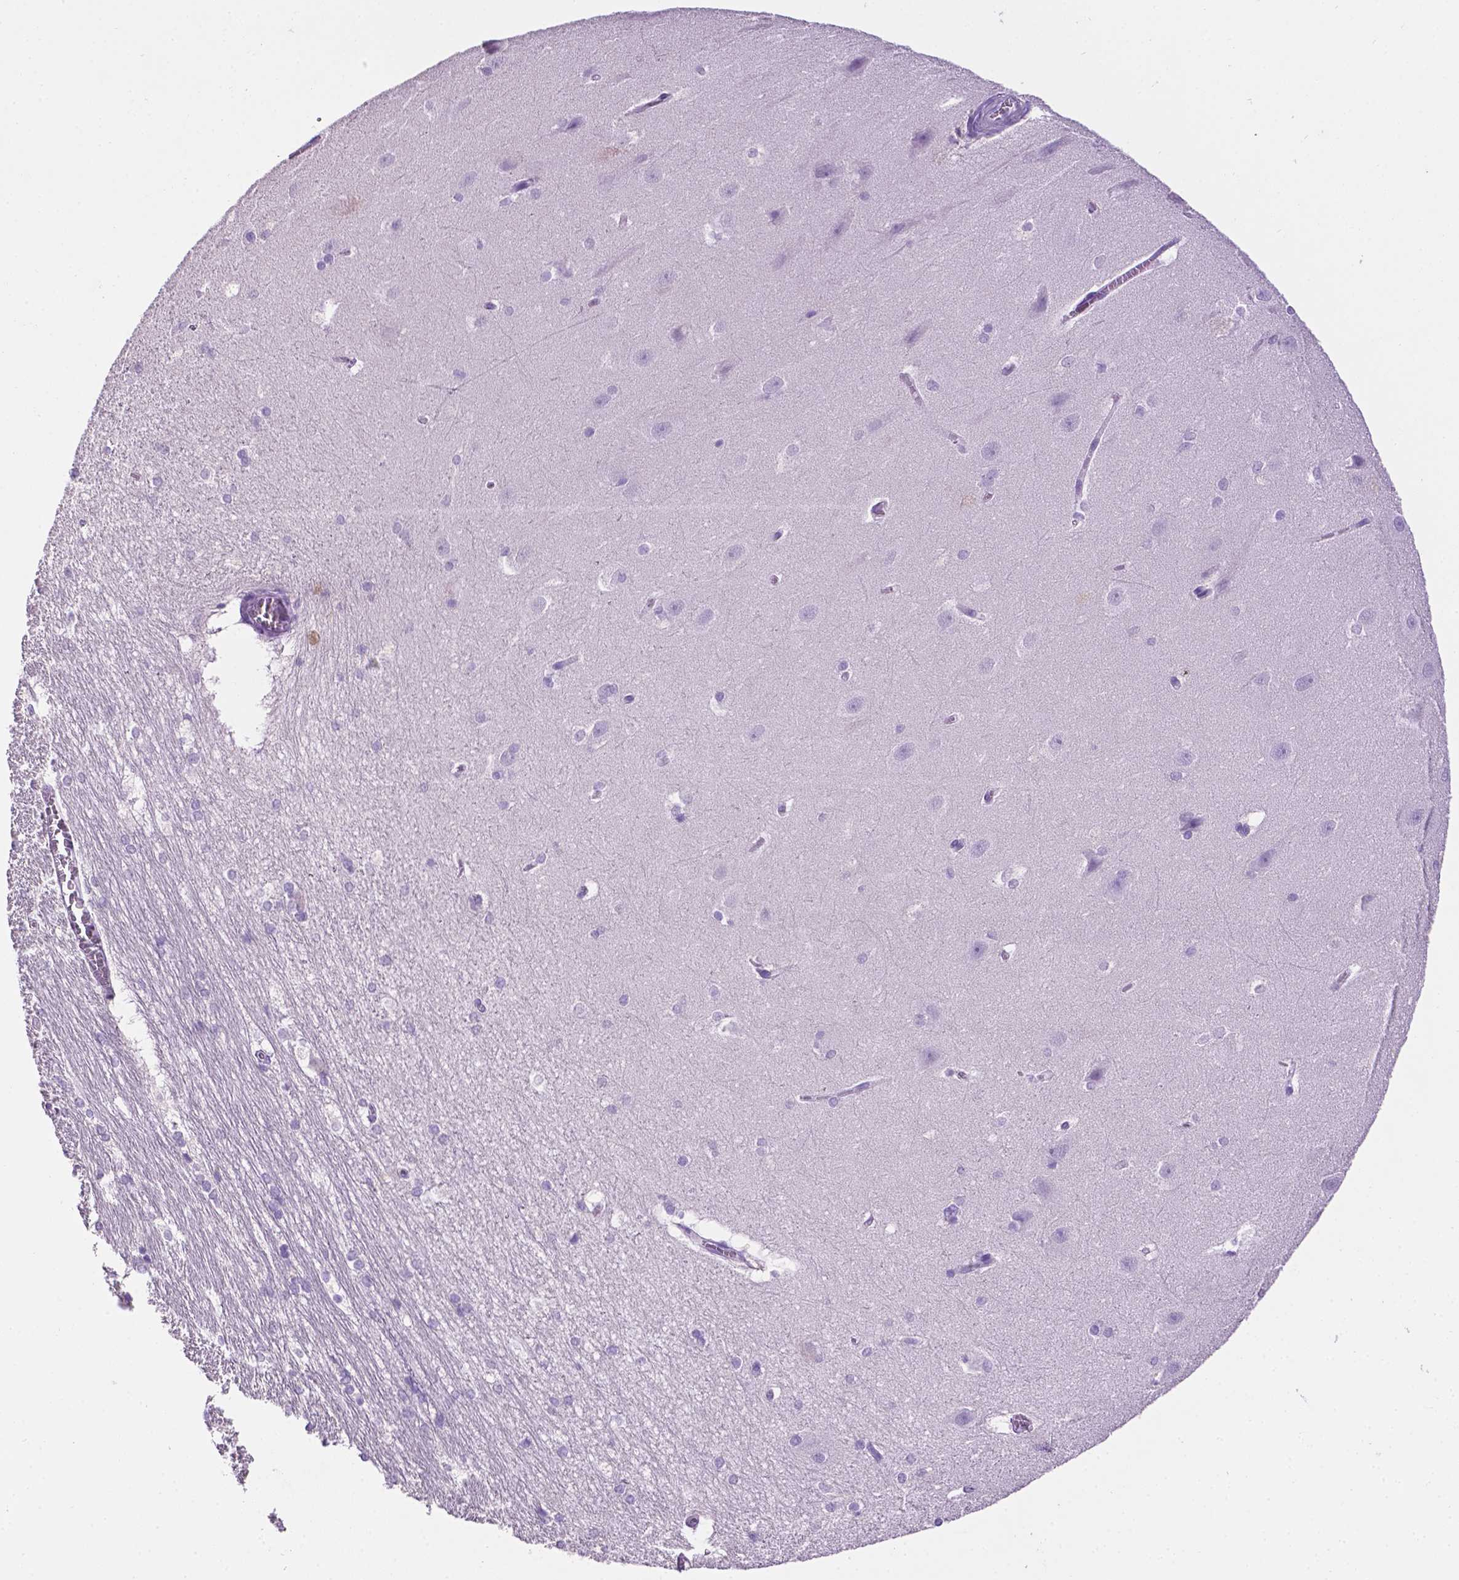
{"staining": {"intensity": "negative", "quantity": "none", "location": "none"}, "tissue": "hippocampus", "cell_type": "Glial cells", "image_type": "normal", "snomed": [{"axis": "morphology", "description": "Normal tissue, NOS"}, {"axis": "topography", "description": "Cerebral cortex"}, {"axis": "topography", "description": "Hippocampus"}], "caption": "The histopathology image exhibits no staining of glial cells in normal hippocampus.", "gene": "TACSTD2", "patient": {"sex": "female", "age": 19}}